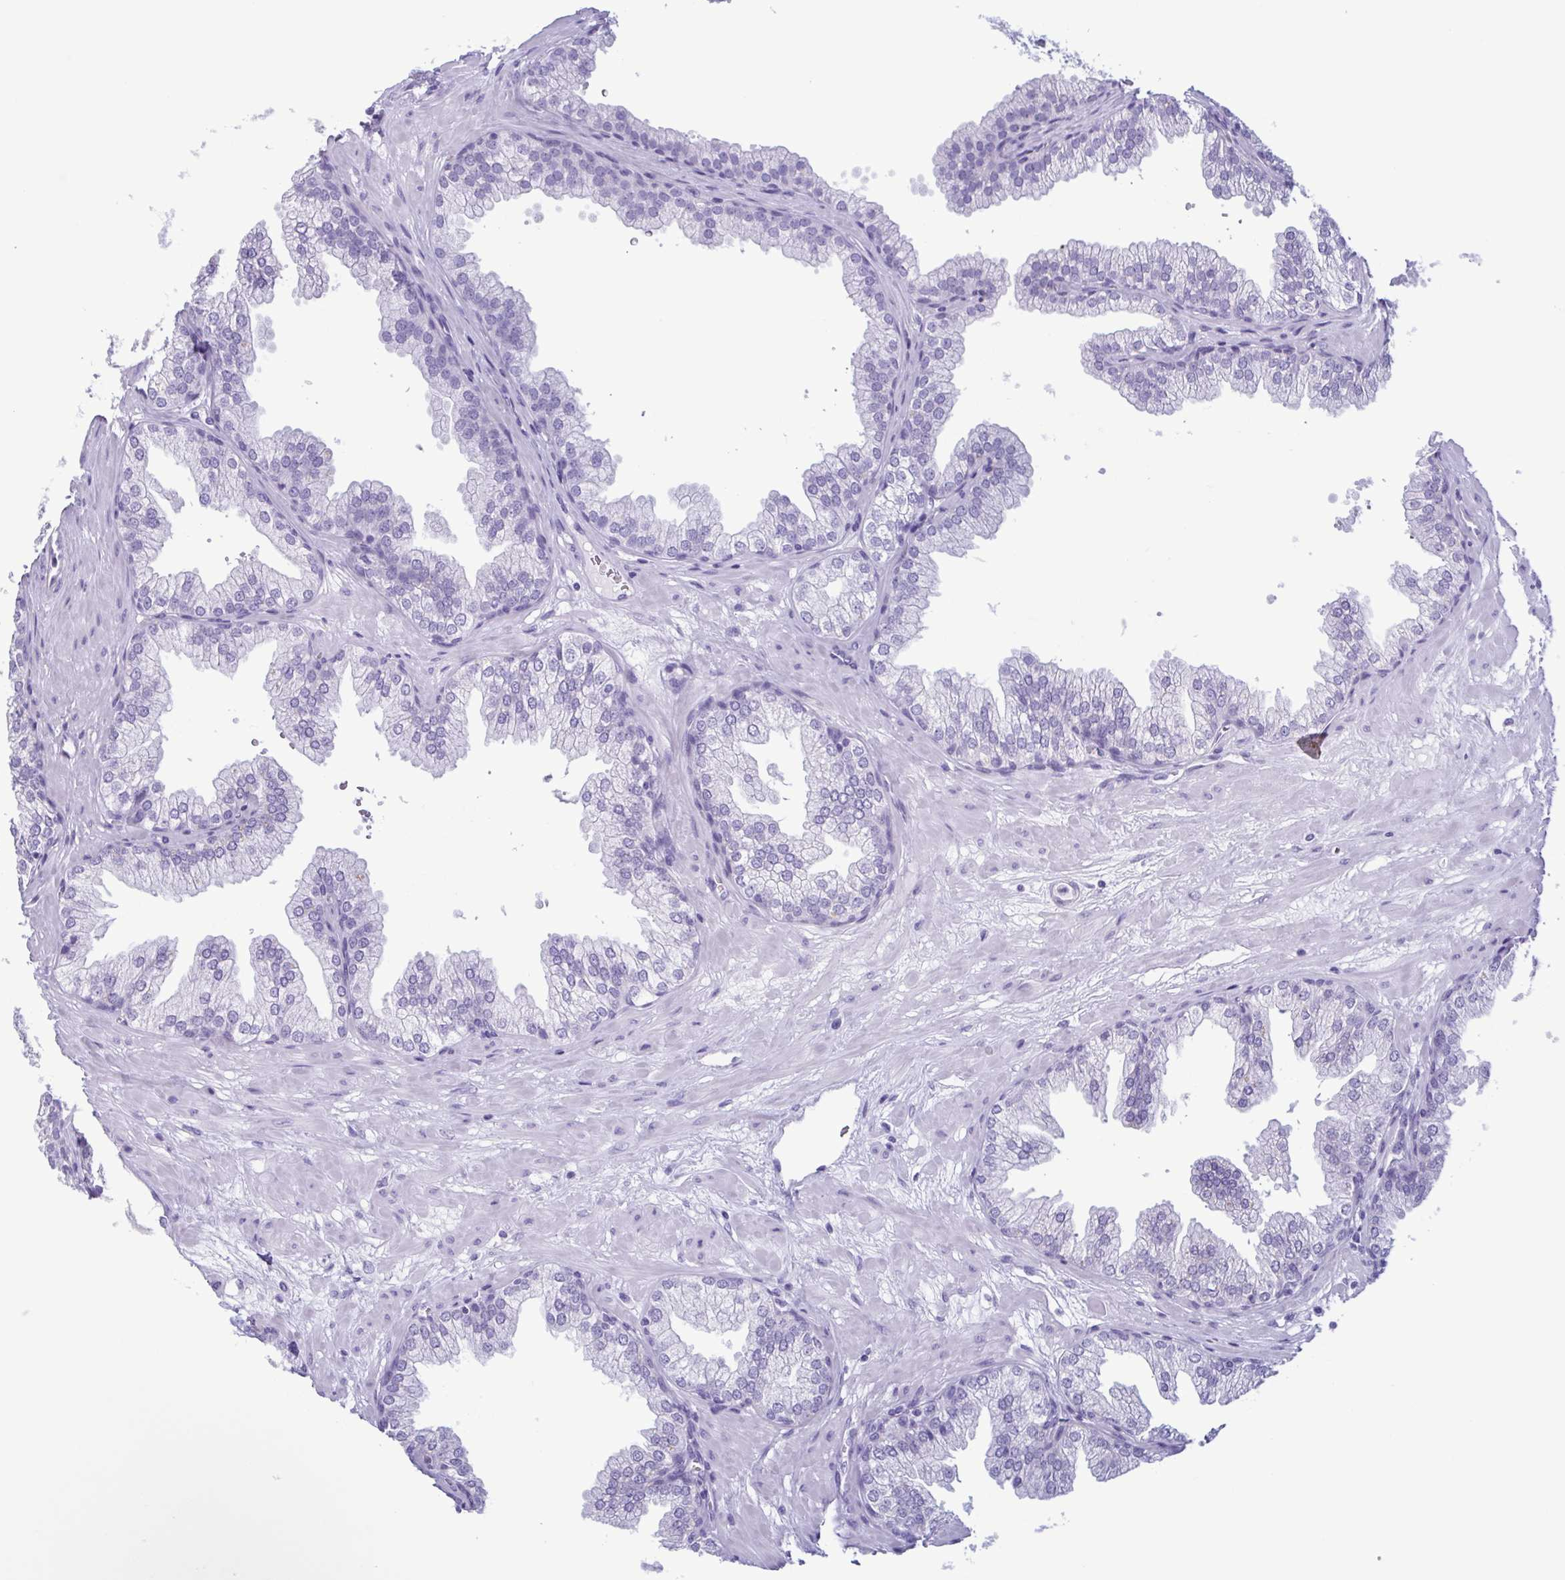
{"staining": {"intensity": "negative", "quantity": "none", "location": "none"}, "tissue": "prostate", "cell_type": "Glandular cells", "image_type": "normal", "snomed": [{"axis": "morphology", "description": "Normal tissue, NOS"}, {"axis": "topography", "description": "Prostate"}], "caption": "This micrograph is of normal prostate stained with IHC to label a protein in brown with the nuclei are counter-stained blue. There is no staining in glandular cells. Brightfield microscopy of immunohistochemistry stained with DAB (brown) and hematoxylin (blue), captured at high magnification.", "gene": "LTF", "patient": {"sex": "male", "age": 37}}